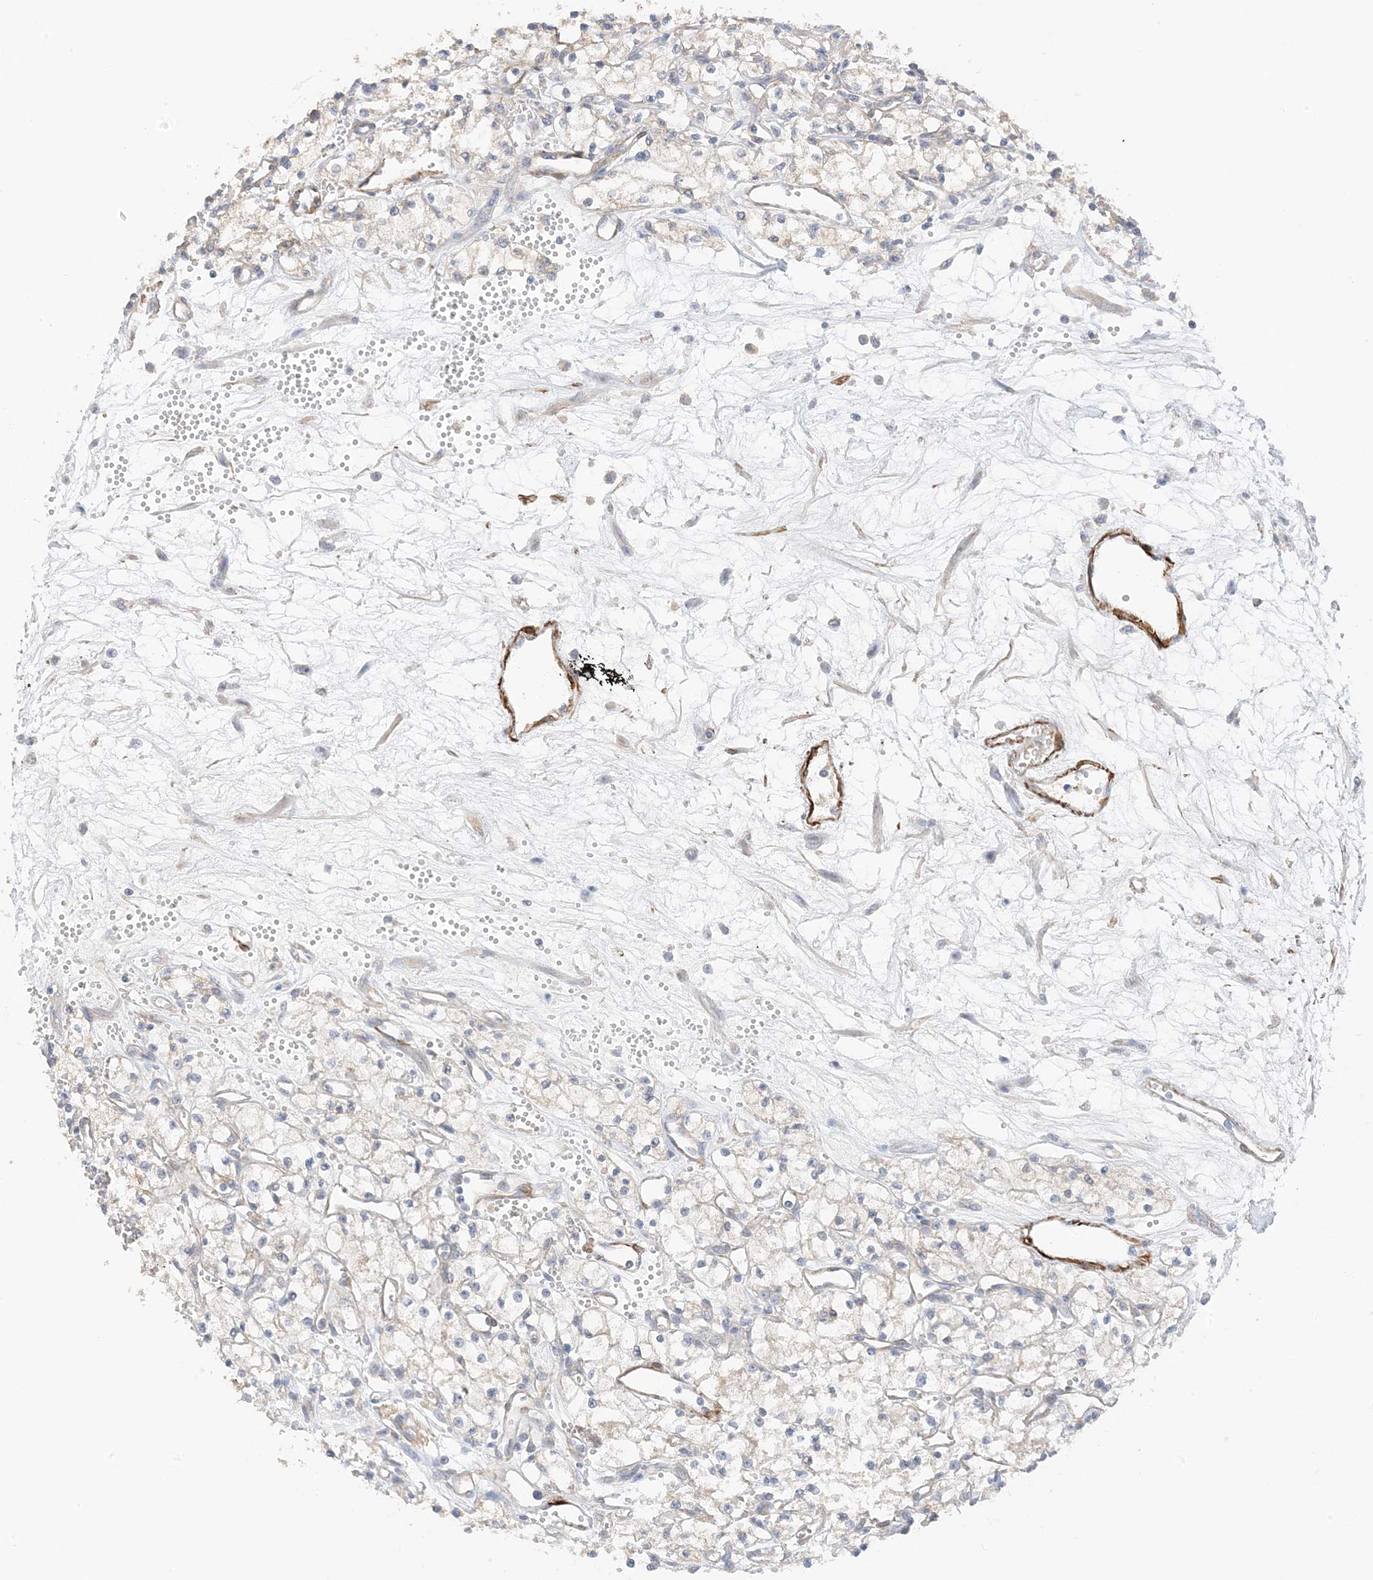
{"staining": {"intensity": "negative", "quantity": "none", "location": "none"}, "tissue": "renal cancer", "cell_type": "Tumor cells", "image_type": "cancer", "snomed": [{"axis": "morphology", "description": "Adenocarcinoma, NOS"}, {"axis": "topography", "description": "Kidney"}], "caption": "DAB (3,3'-diaminobenzidine) immunohistochemical staining of renal cancer exhibits no significant staining in tumor cells.", "gene": "KIFBP", "patient": {"sex": "male", "age": 59}}